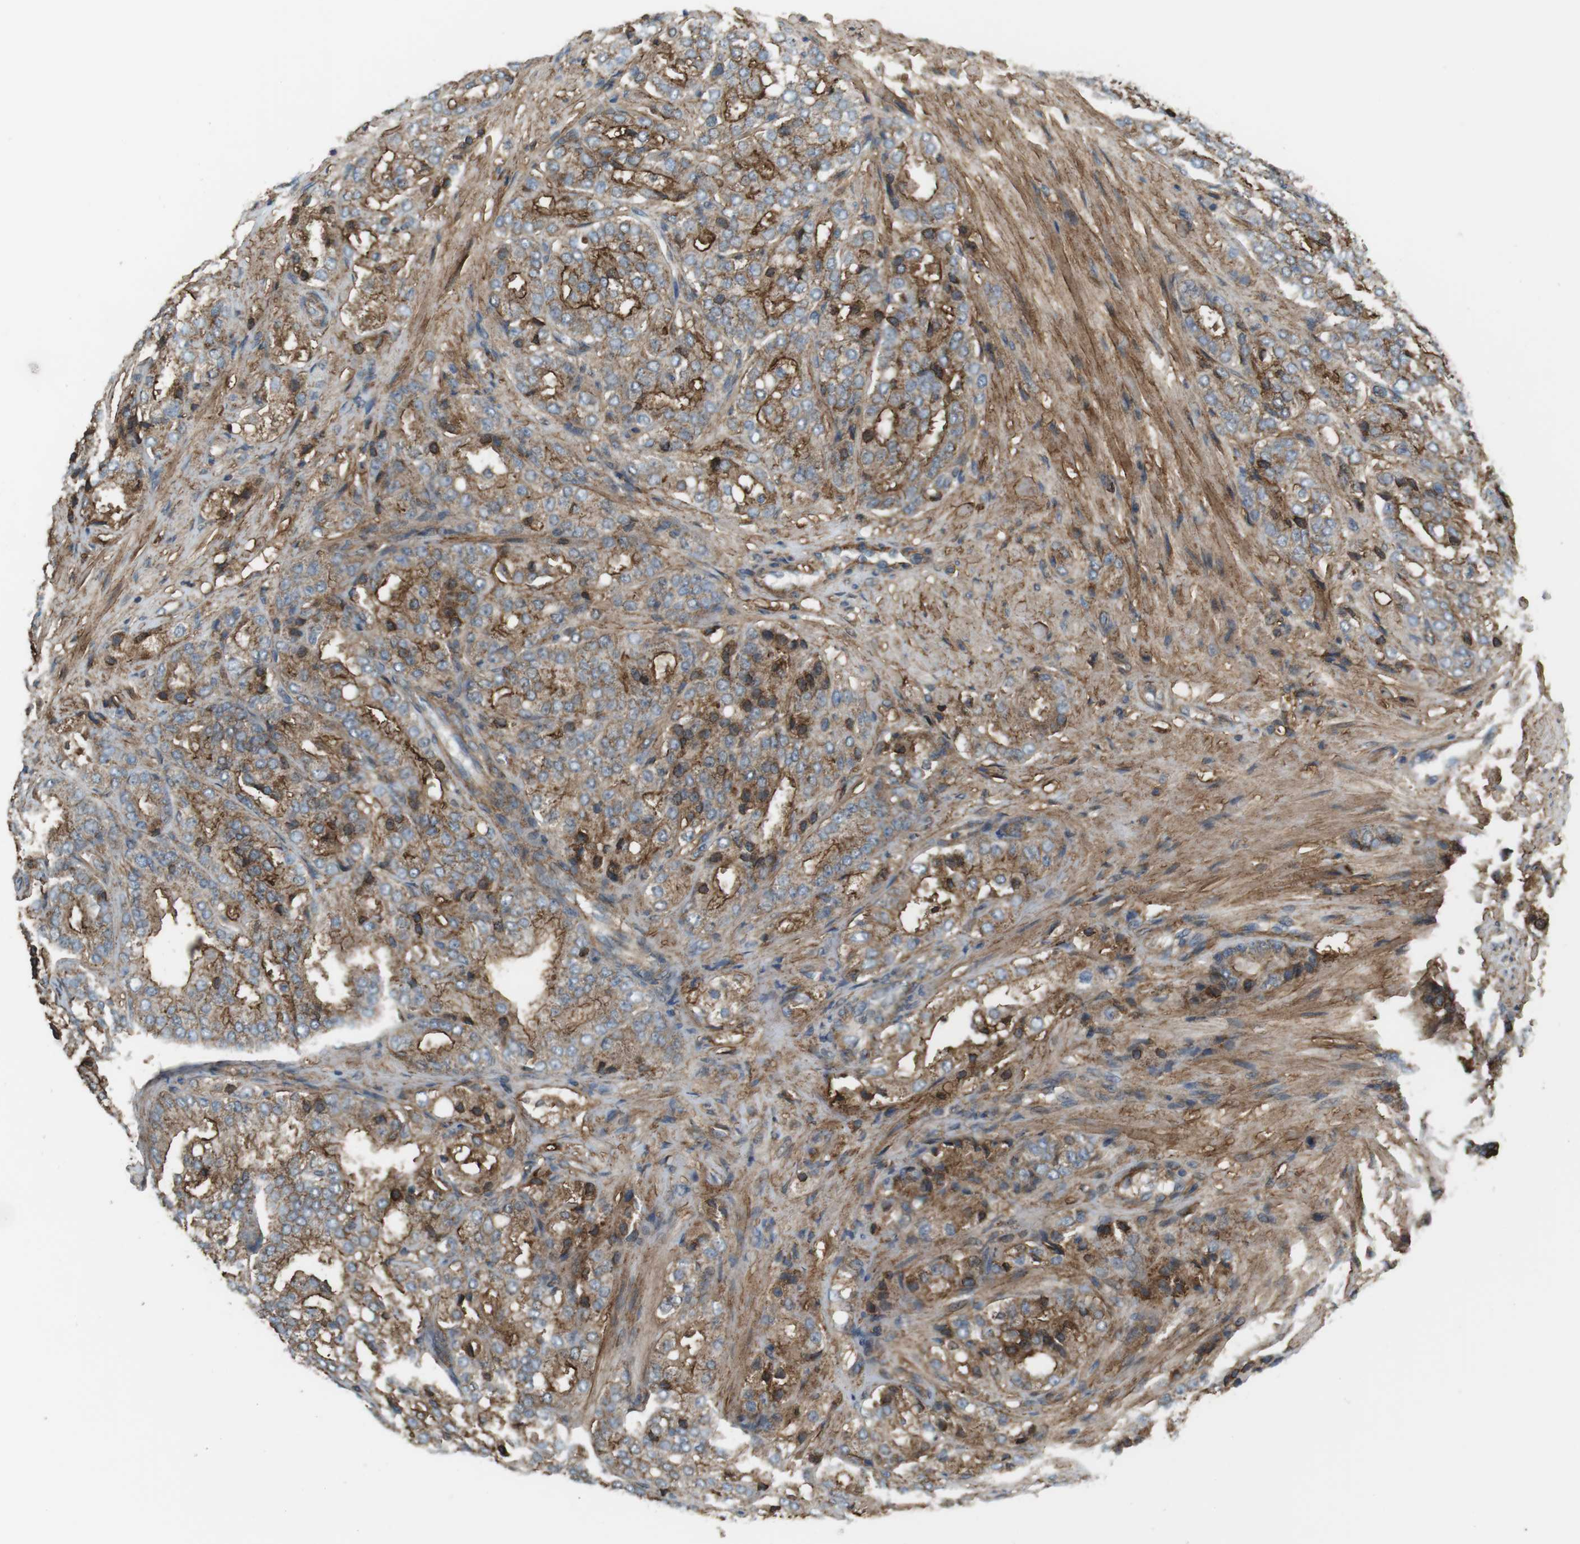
{"staining": {"intensity": "strong", "quantity": "25%-75%", "location": "cytoplasmic/membranous"}, "tissue": "prostate cancer", "cell_type": "Tumor cells", "image_type": "cancer", "snomed": [{"axis": "morphology", "description": "Adenocarcinoma, High grade"}, {"axis": "topography", "description": "Prostate"}], "caption": "Immunohistochemistry (IHC) (DAB (3,3'-diaminobenzidine)) staining of human prostate cancer exhibits strong cytoplasmic/membranous protein staining in about 25%-75% of tumor cells.", "gene": "DDAH2", "patient": {"sex": "male", "age": 65}}